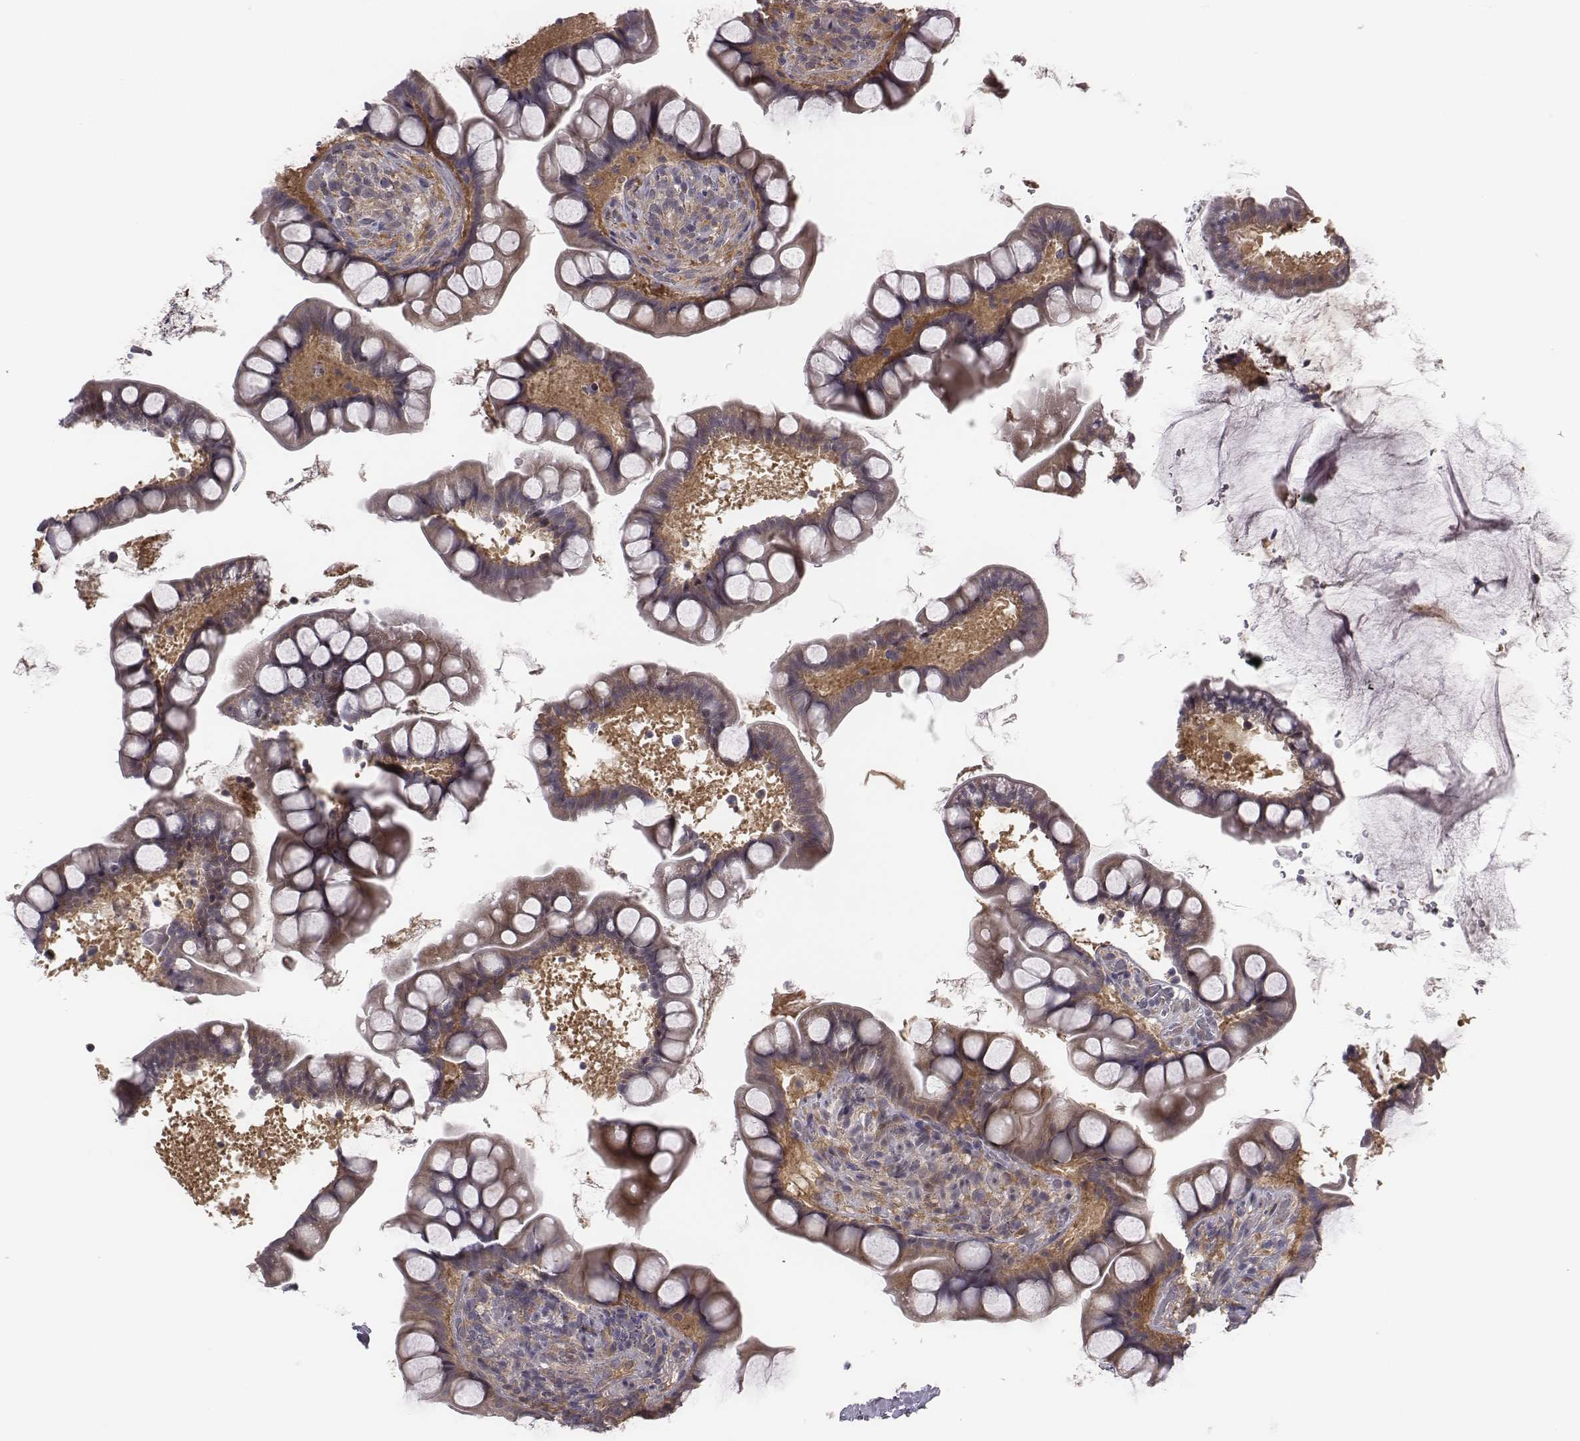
{"staining": {"intensity": "weak", "quantity": ">75%", "location": "cytoplasmic/membranous"}, "tissue": "small intestine", "cell_type": "Glandular cells", "image_type": "normal", "snomed": [{"axis": "morphology", "description": "Normal tissue, NOS"}, {"axis": "topography", "description": "Small intestine"}], "caption": "IHC photomicrograph of benign human small intestine stained for a protein (brown), which reveals low levels of weak cytoplasmic/membranous positivity in approximately >75% of glandular cells.", "gene": "SMURF2", "patient": {"sex": "male", "age": 70}}